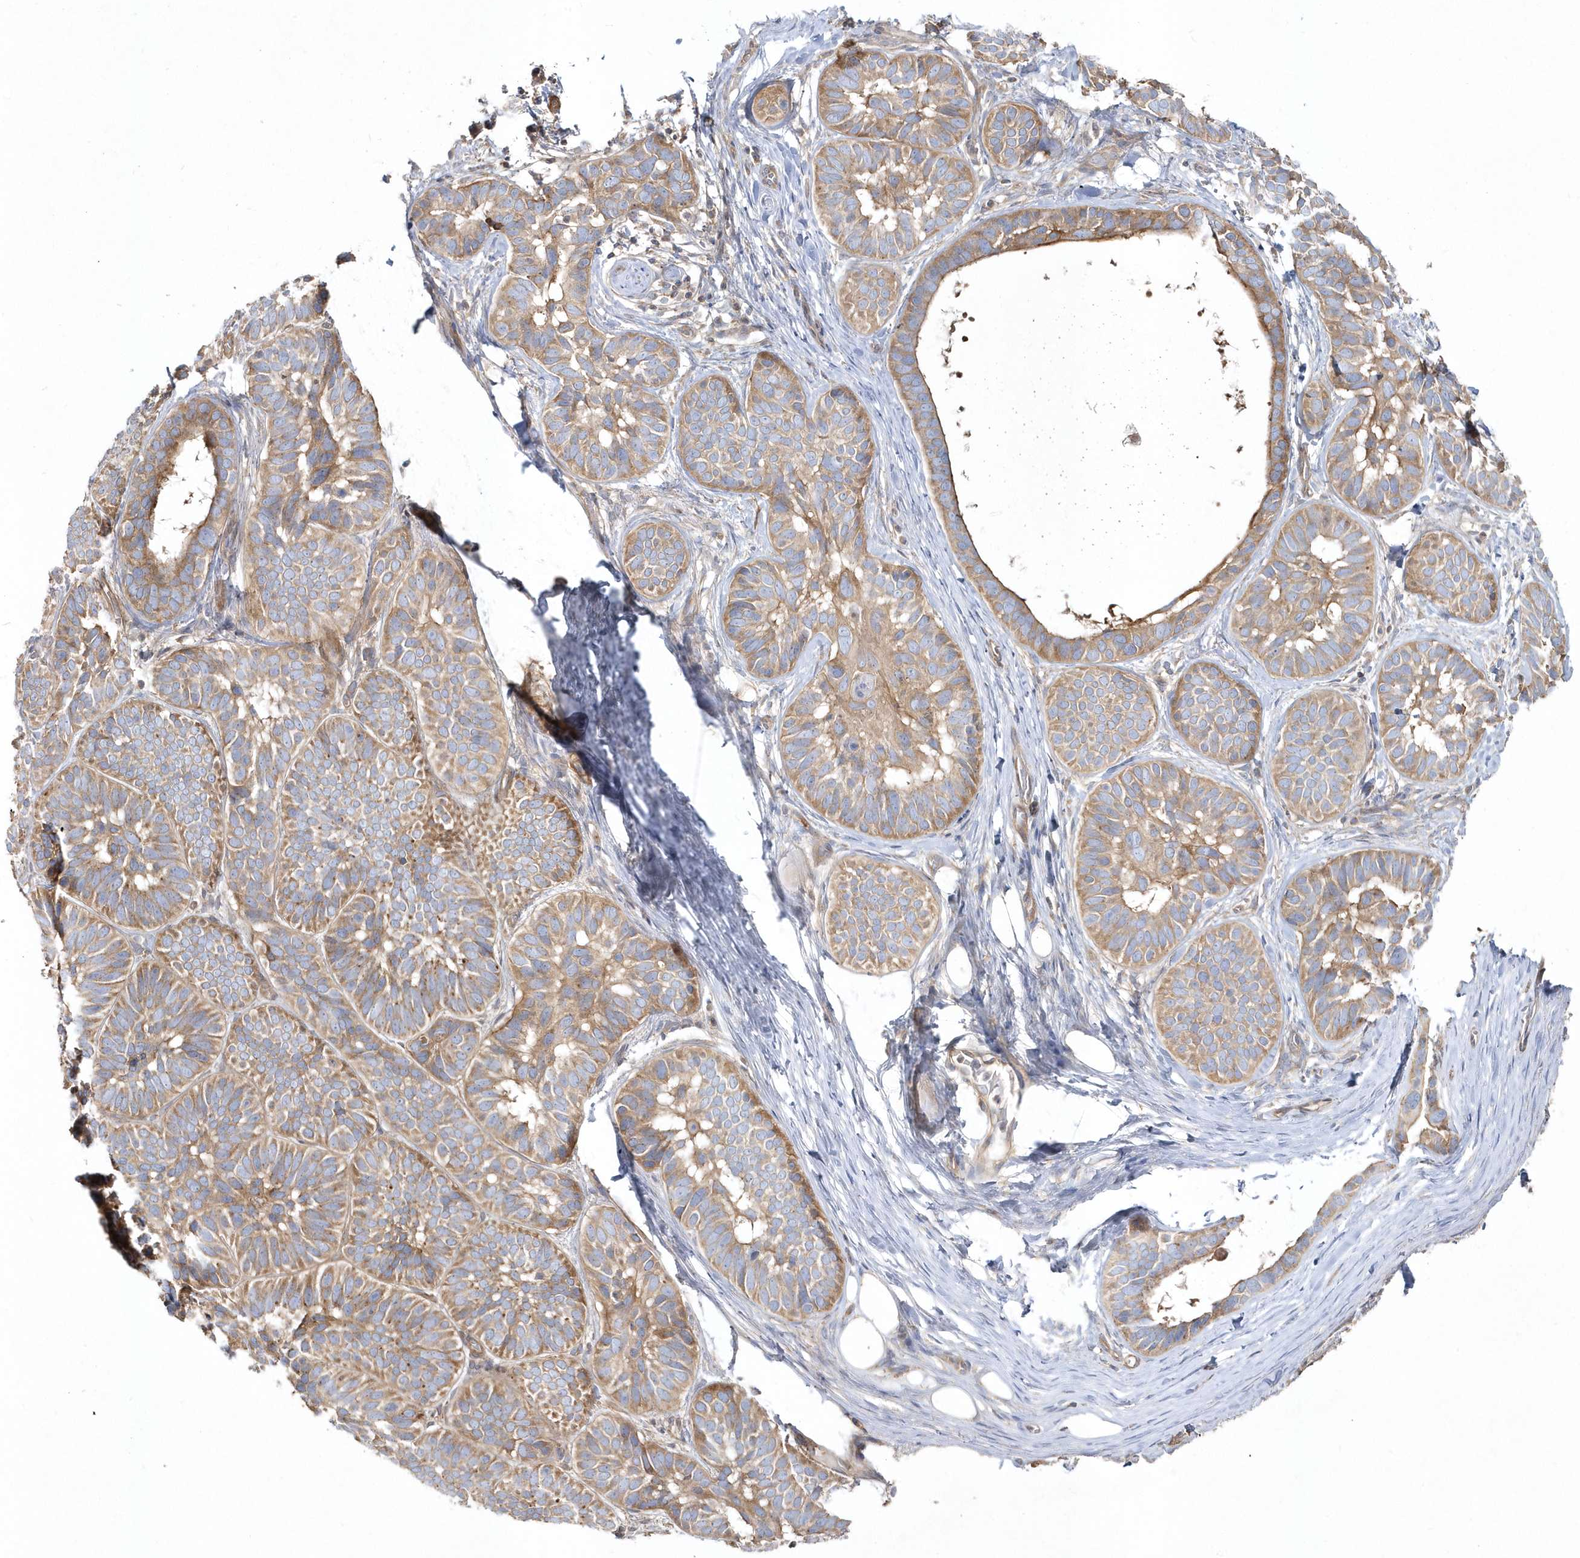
{"staining": {"intensity": "moderate", "quantity": ">75%", "location": "cytoplasmic/membranous"}, "tissue": "skin cancer", "cell_type": "Tumor cells", "image_type": "cancer", "snomed": [{"axis": "morphology", "description": "Basal cell carcinoma"}, {"axis": "topography", "description": "Skin"}], "caption": "DAB (3,3'-diaminobenzidine) immunohistochemical staining of human basal cell carcinoma (skin) reveals moderate cytoplasmic/membranous protein expression in approximately >75% of tumor cells. (DAB = brown stain, brightfield microscopy at high magnification).", "gene": "LEXM", "patient": {"sex": "male", "age": 62}}